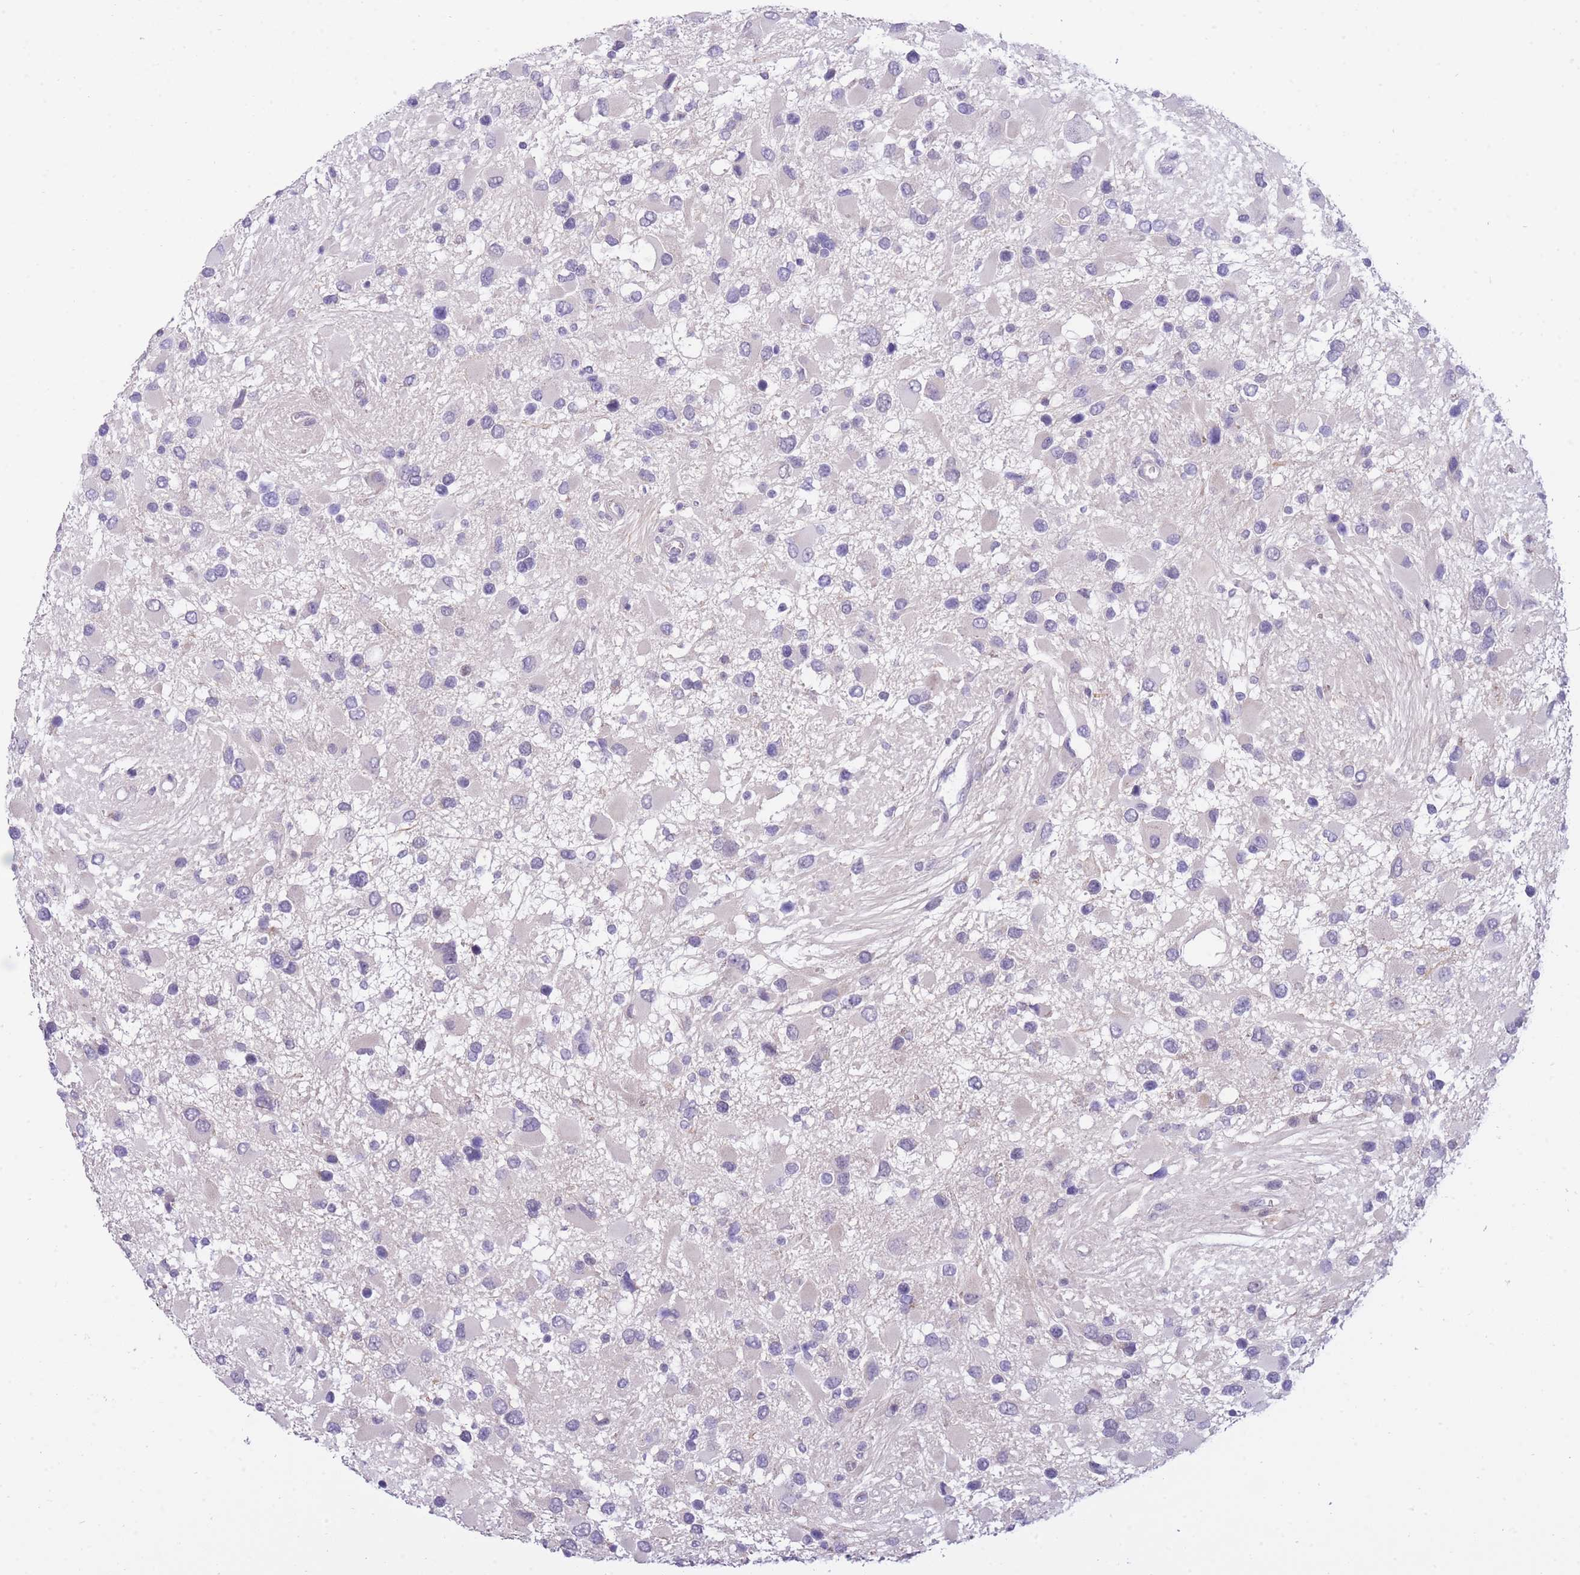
{"staining": {"intensity": "negative", "quantity": "none", "location": "none"}, "tissue": "glioma", "cell_type": "Tumor cells", "image_type": "cancer", "snomed": [{"axis": "morphology", "description": "Glioma, malignant, High grade"}, {"axis": "topography", "description": "Brain"}], "caption": "Tumor cells are negative for protein expression in human glioma.", "gene": "PRR23B", "patient": {"sex": "male", "age": 53}}